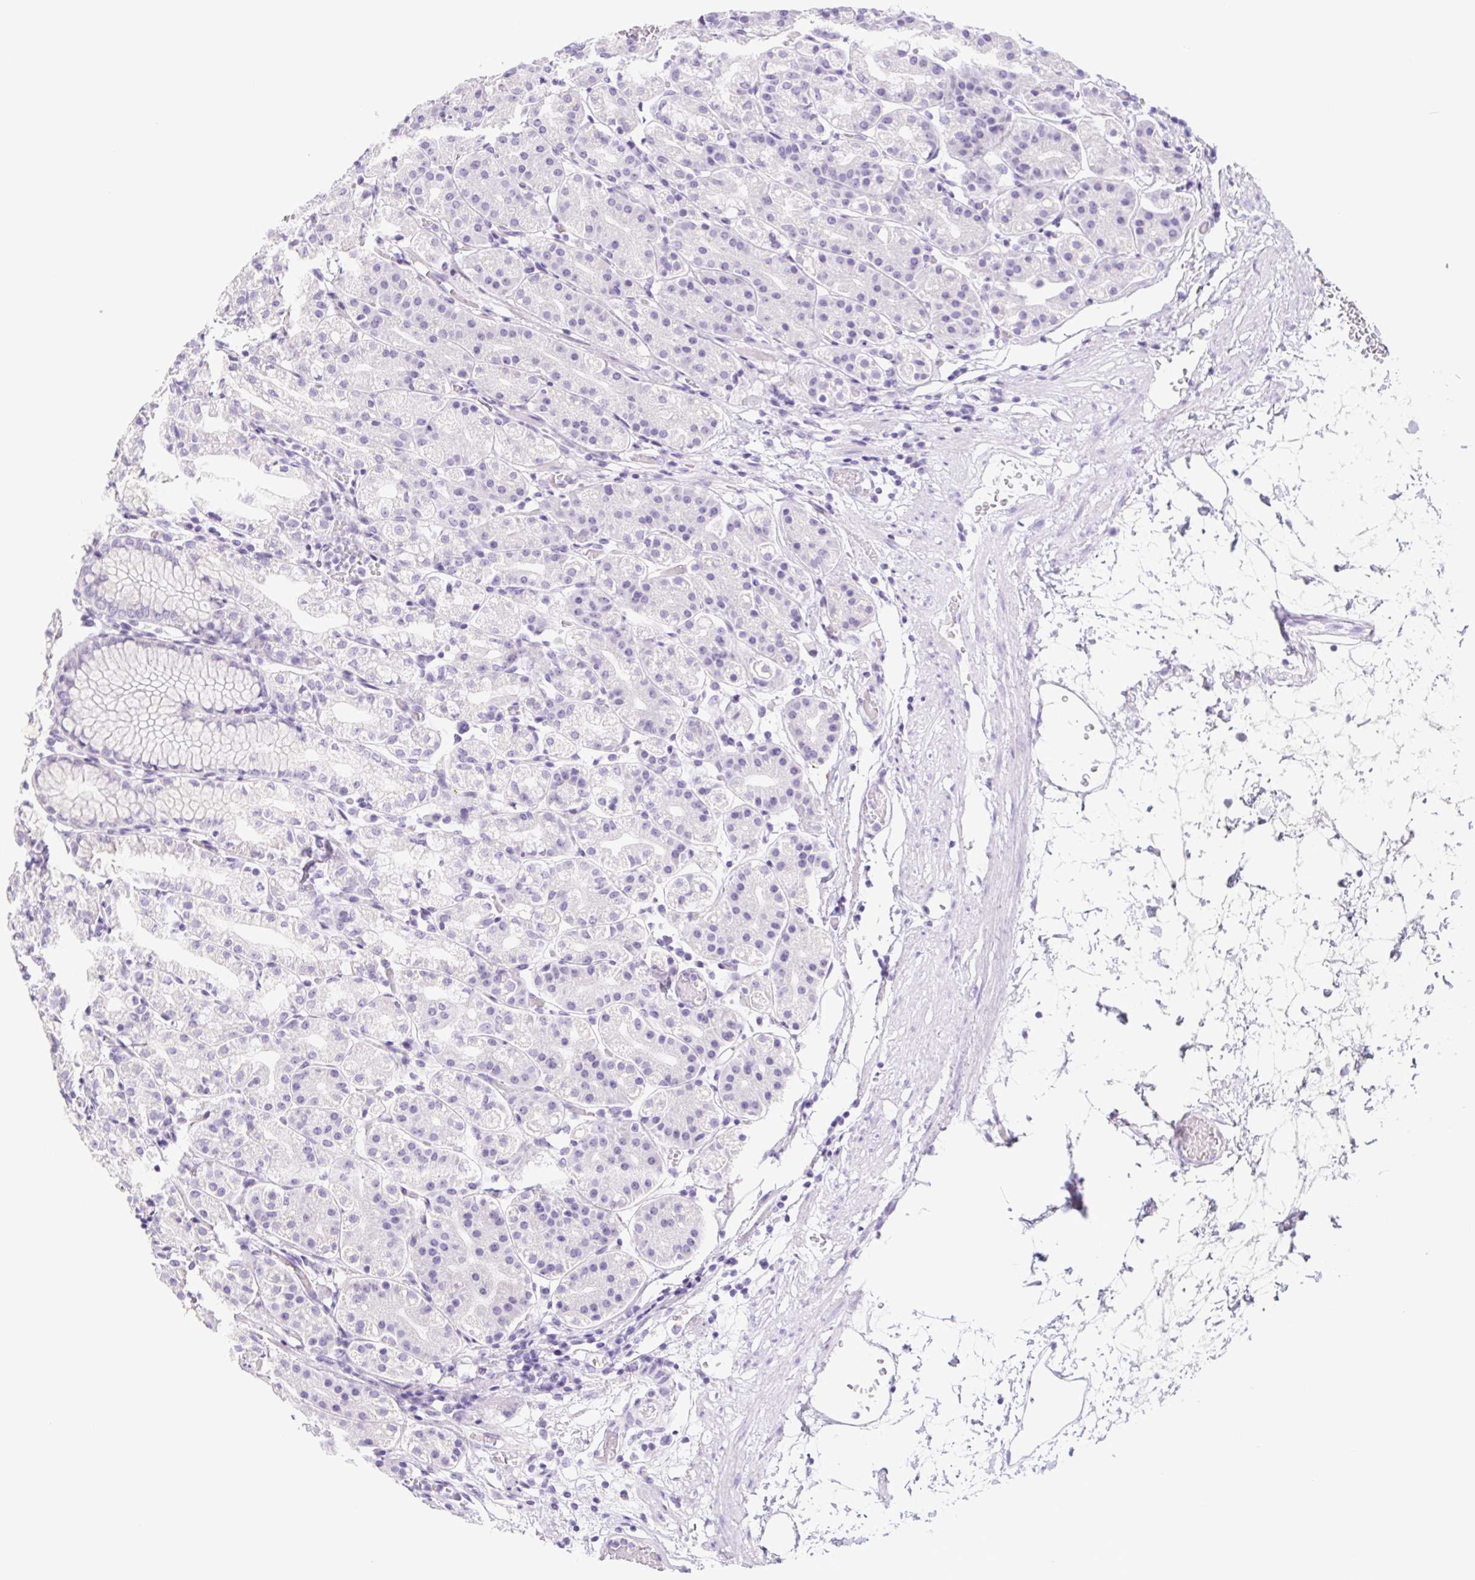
{"staining": {"intensity": "negative", "quantity": "none", "location": "none"}, "tissue": "stomach", "cell_type": "Glandular cells", "image_type": "normal", "snomed": [{"axis": "morphology", "description": "Normal tissue, NOS"}, {"axis": "topography", "description": "Stomach"}], "caption": "DAB immunohistochemical staining of normal stomach demonstrates no significant positivity in glandular cells.", "gene": "CYP21A2", "patient": {"sex": "female", "age": 57}}